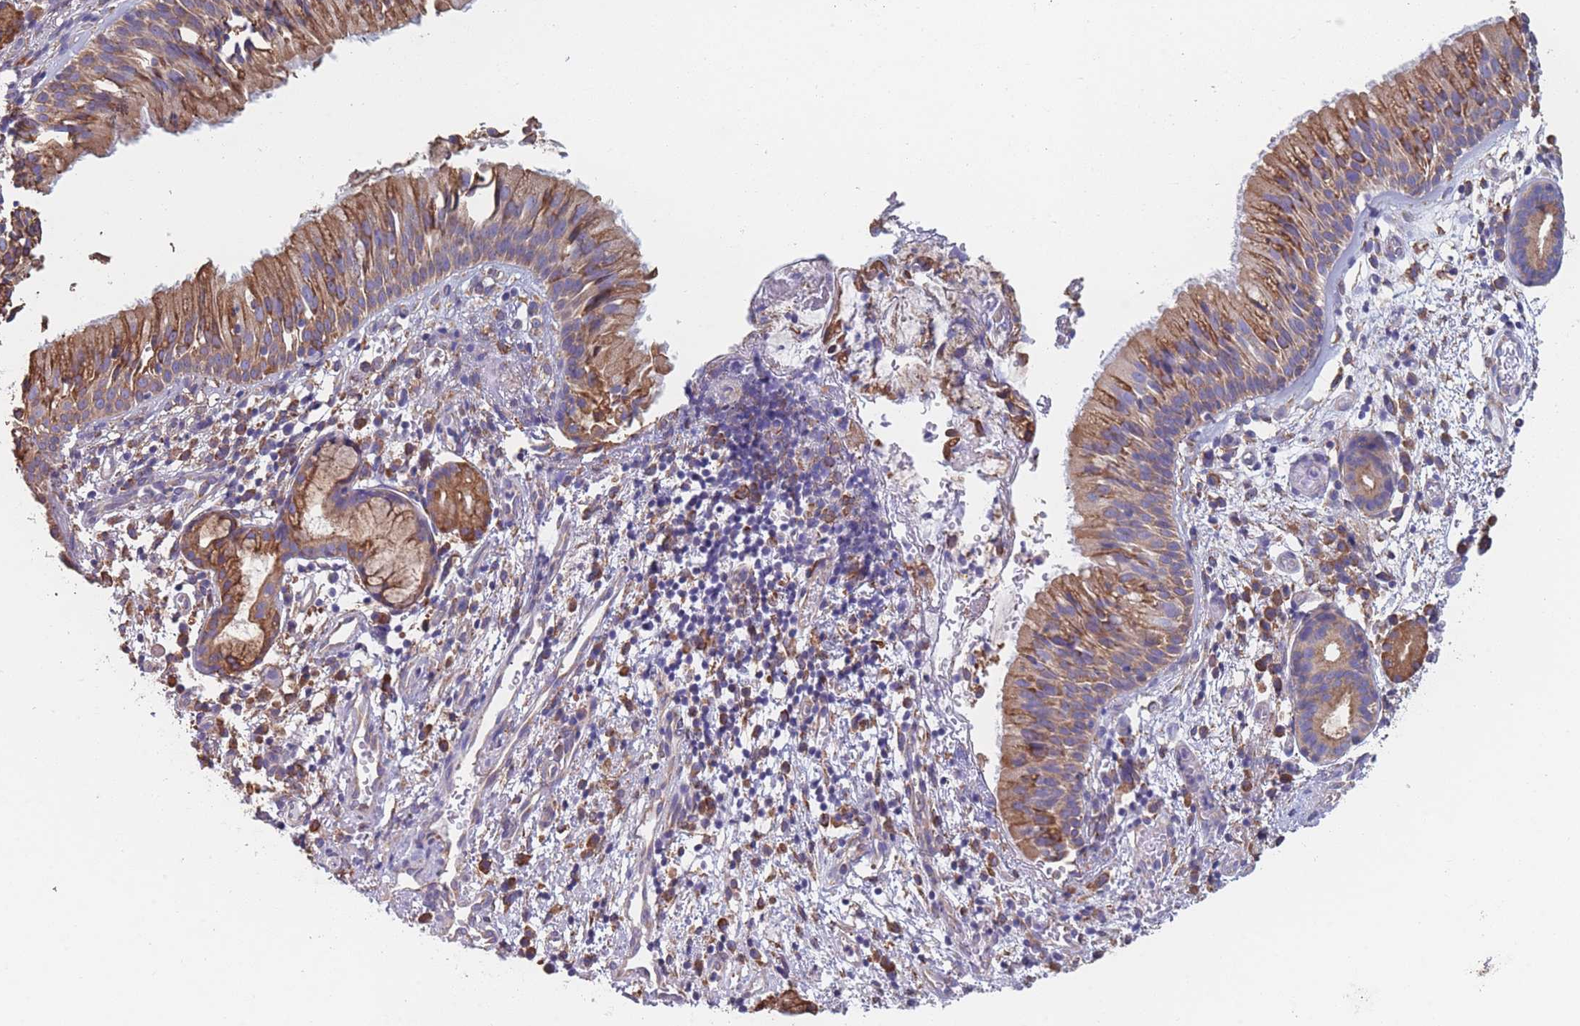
{"staining": {"intensity": "moderate", "quantity": ">75%", "location": "cytoplasmic/membranous"}, "tissue": "nasopharynx", "cell_type": "Respiratory epithelial cells", "image_type": "normal", "snomed": [{"axis": "morphology", "description": "Normal tissue, NOS"}, {"axis": "topography", "description": "Nasopharynx"}], "caption": "Respiratory epithelial cells exhibit moderate cytoplasmic/membranous expression in about >75% of cells in normal nasopharynx.", "gene": "OR7C2", "patient": {"sex": "male", "age": 65}}